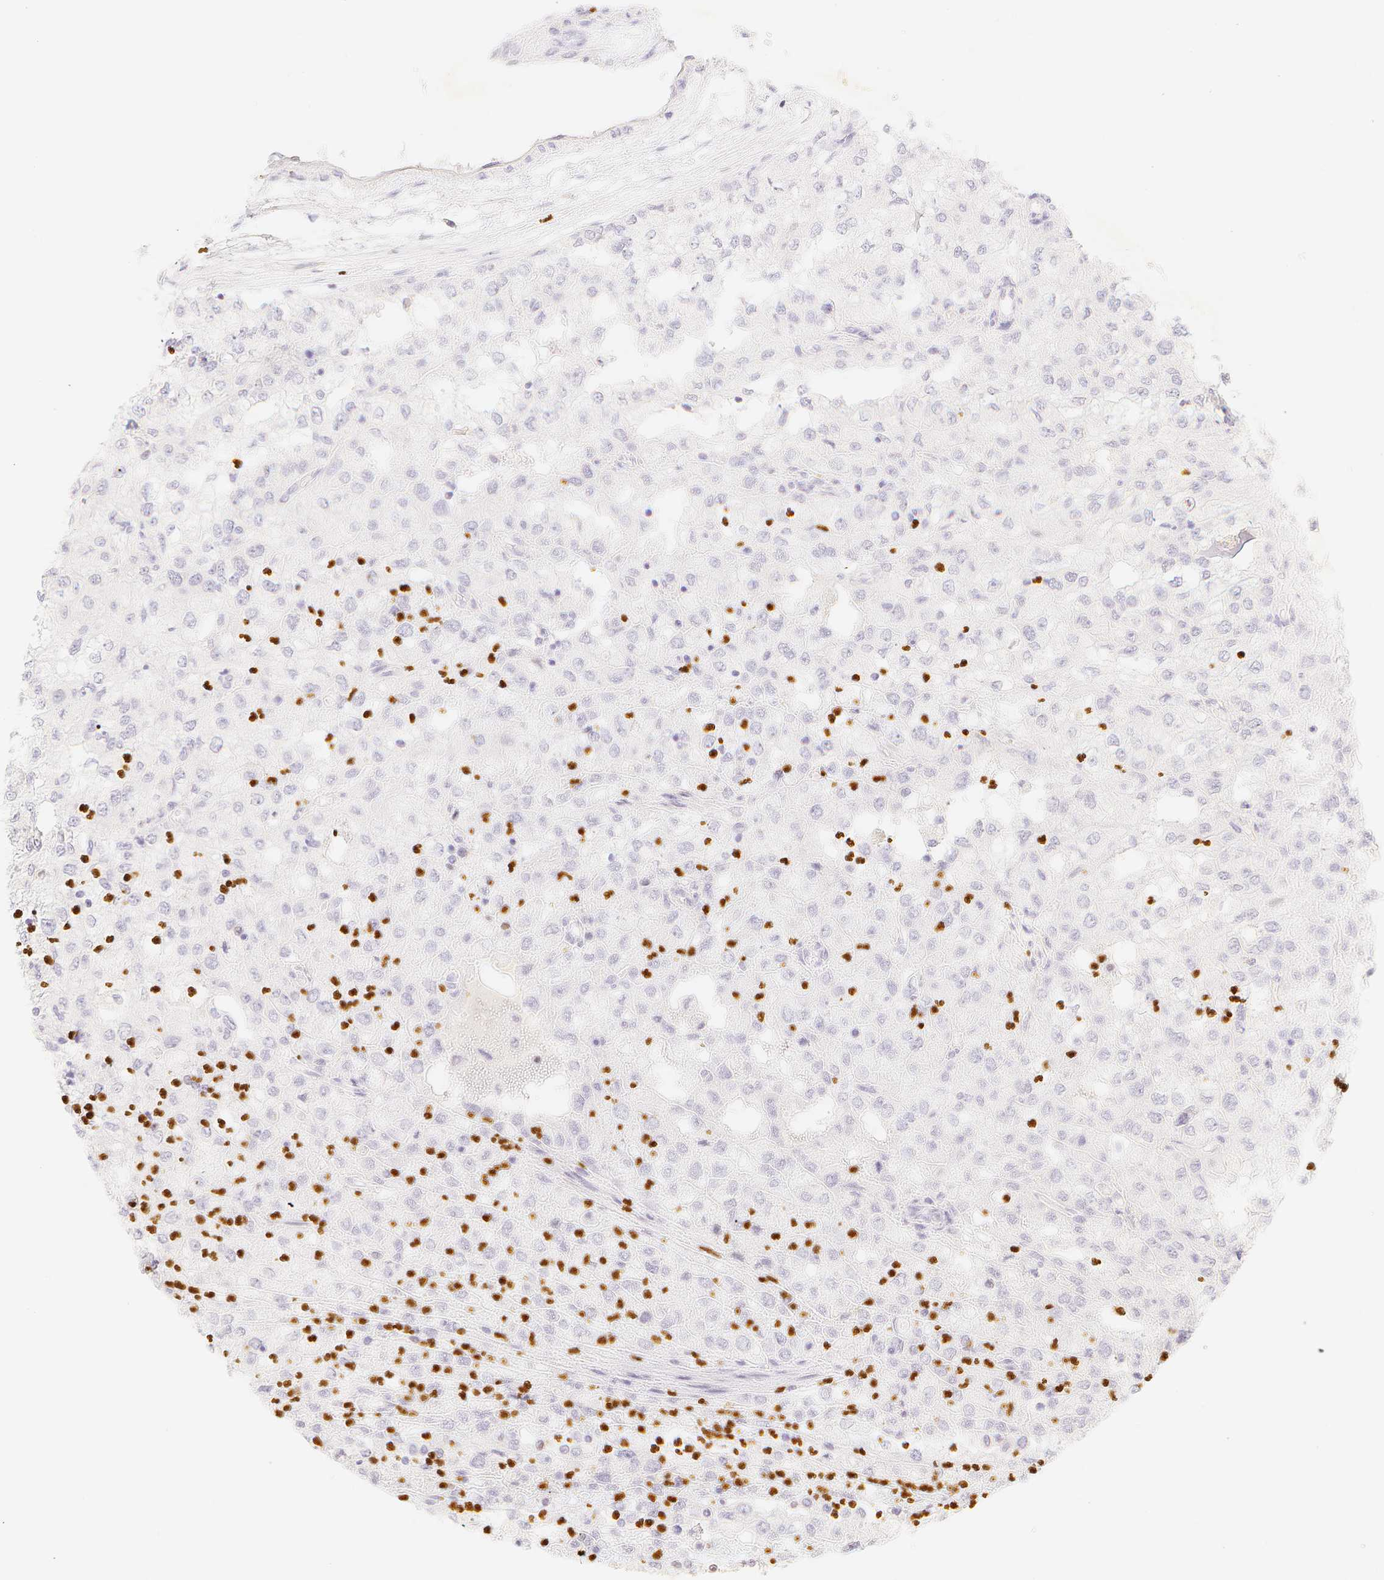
{"staining": {"intensity": "negative", "quantity": "none", "location": "none"}, "tissue": "renal cancer", "cell_type": "Tumor cells", "image_type": "cancer", "snomed": [{"axis": "morphology", "description": "Adenocarcinoma, NOS"}, {"axis": "topography", "description": "Kidney"}], "caption": "This is an immunohistochemistry (IHC) image of human renal cancer. There is no positivity in tumor cells.", "gene": "PADI4", "patient": {"sex": "female", "age": 54}}